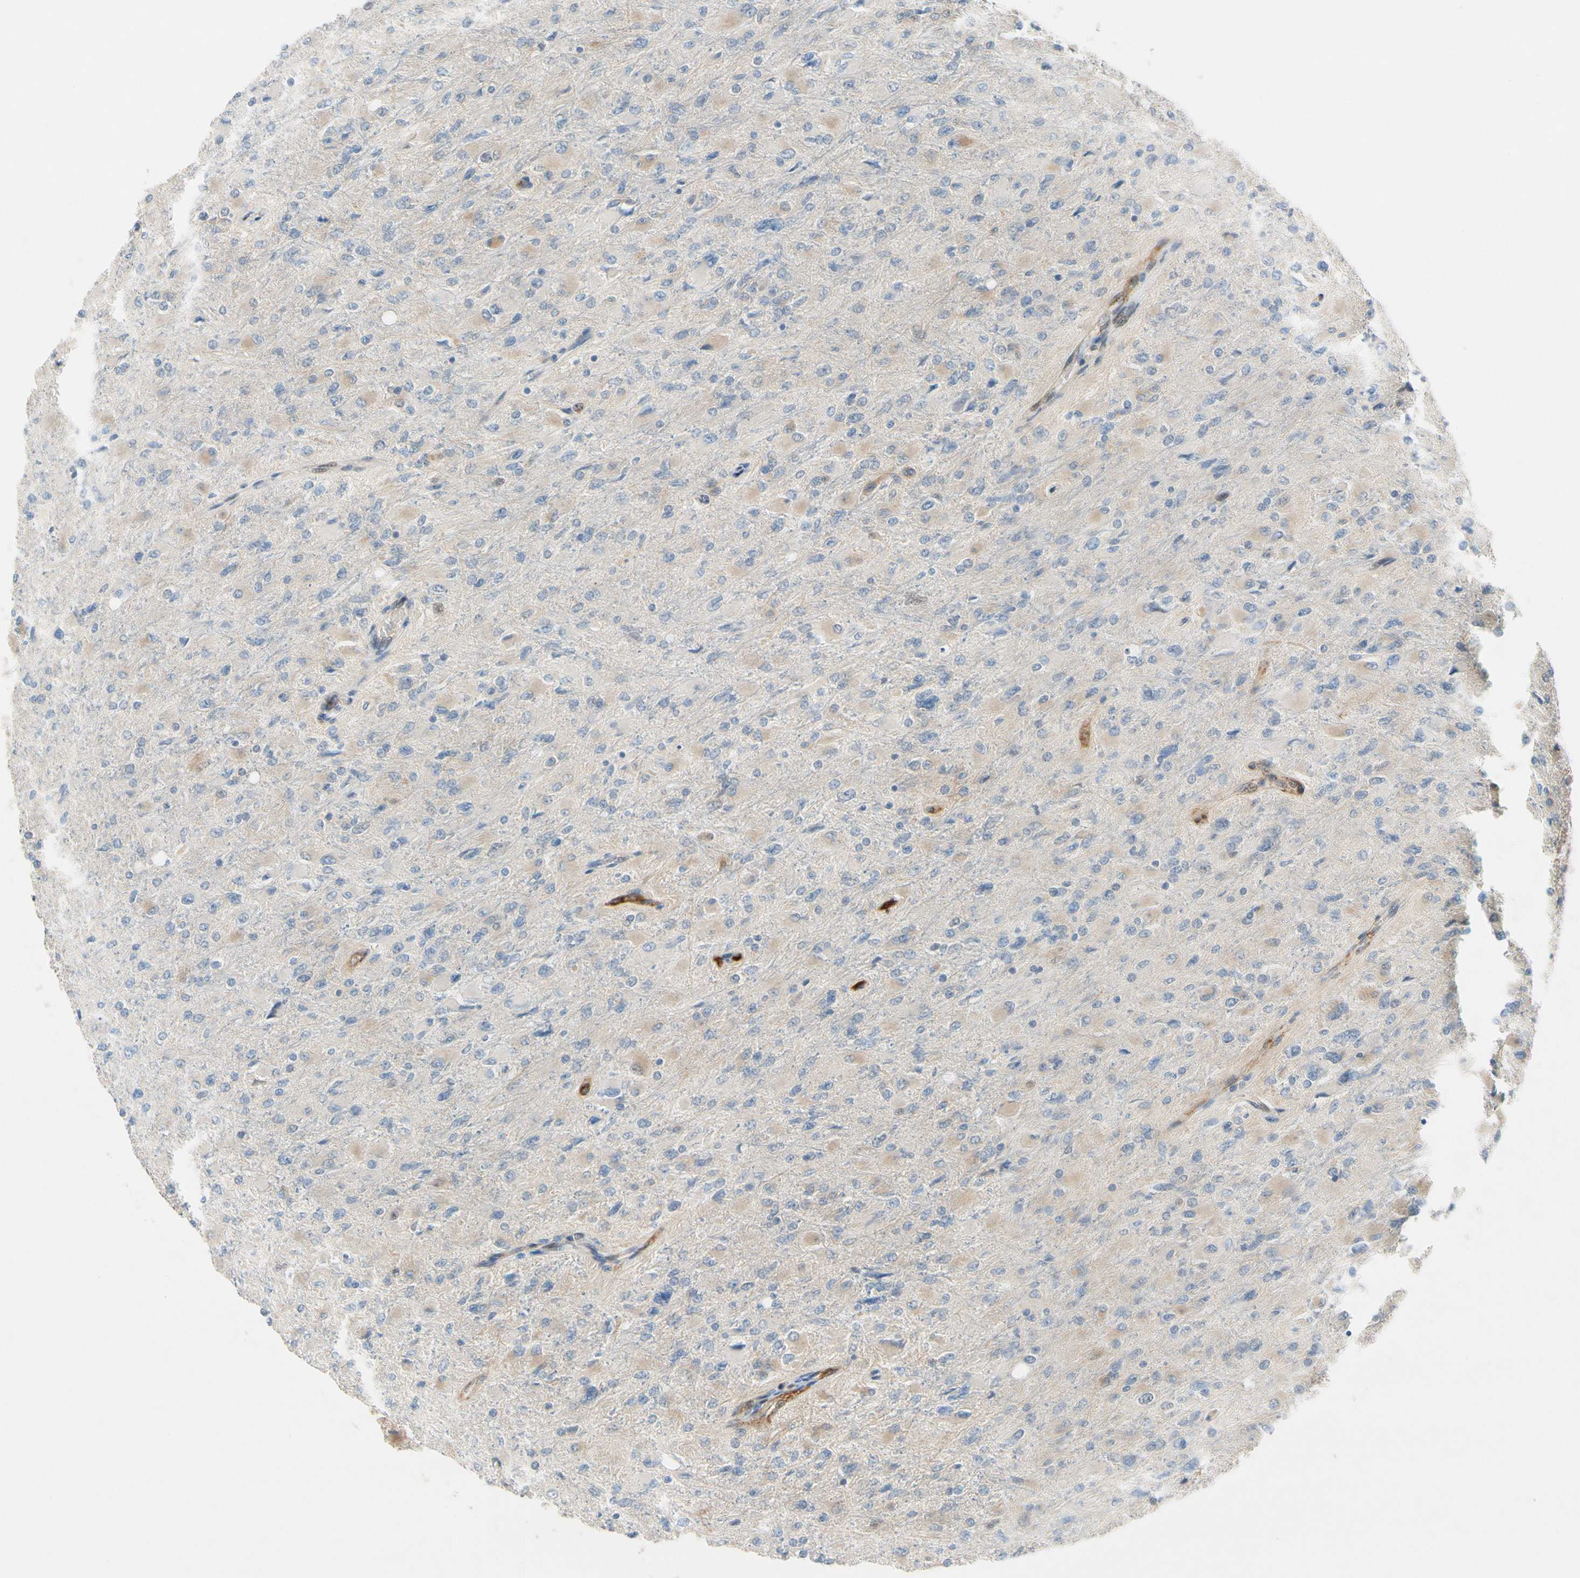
{"staining": {"intensity": "weak", "quantity": "25%-75%", "location": "cytoplasmic/membranous"}, "tissue": "glioma", "cell_type": "Tumor cells", "image_type": "cancer", "snomed": [{"axis": "morphology", "description": "Glioma, malignant, High grade"}, {"axis": "topography", "description": "Cerebral cortex"}], "caption": "DAB (3,3'-diaminobenzidine) immunohistochemical staining of human glioma shows weak cytoplasmic/membranous protein positivity in about 25%-75% of tumor cells.", "gene": "CFAP36", "patient": {"sex": "female", "age": 36}}